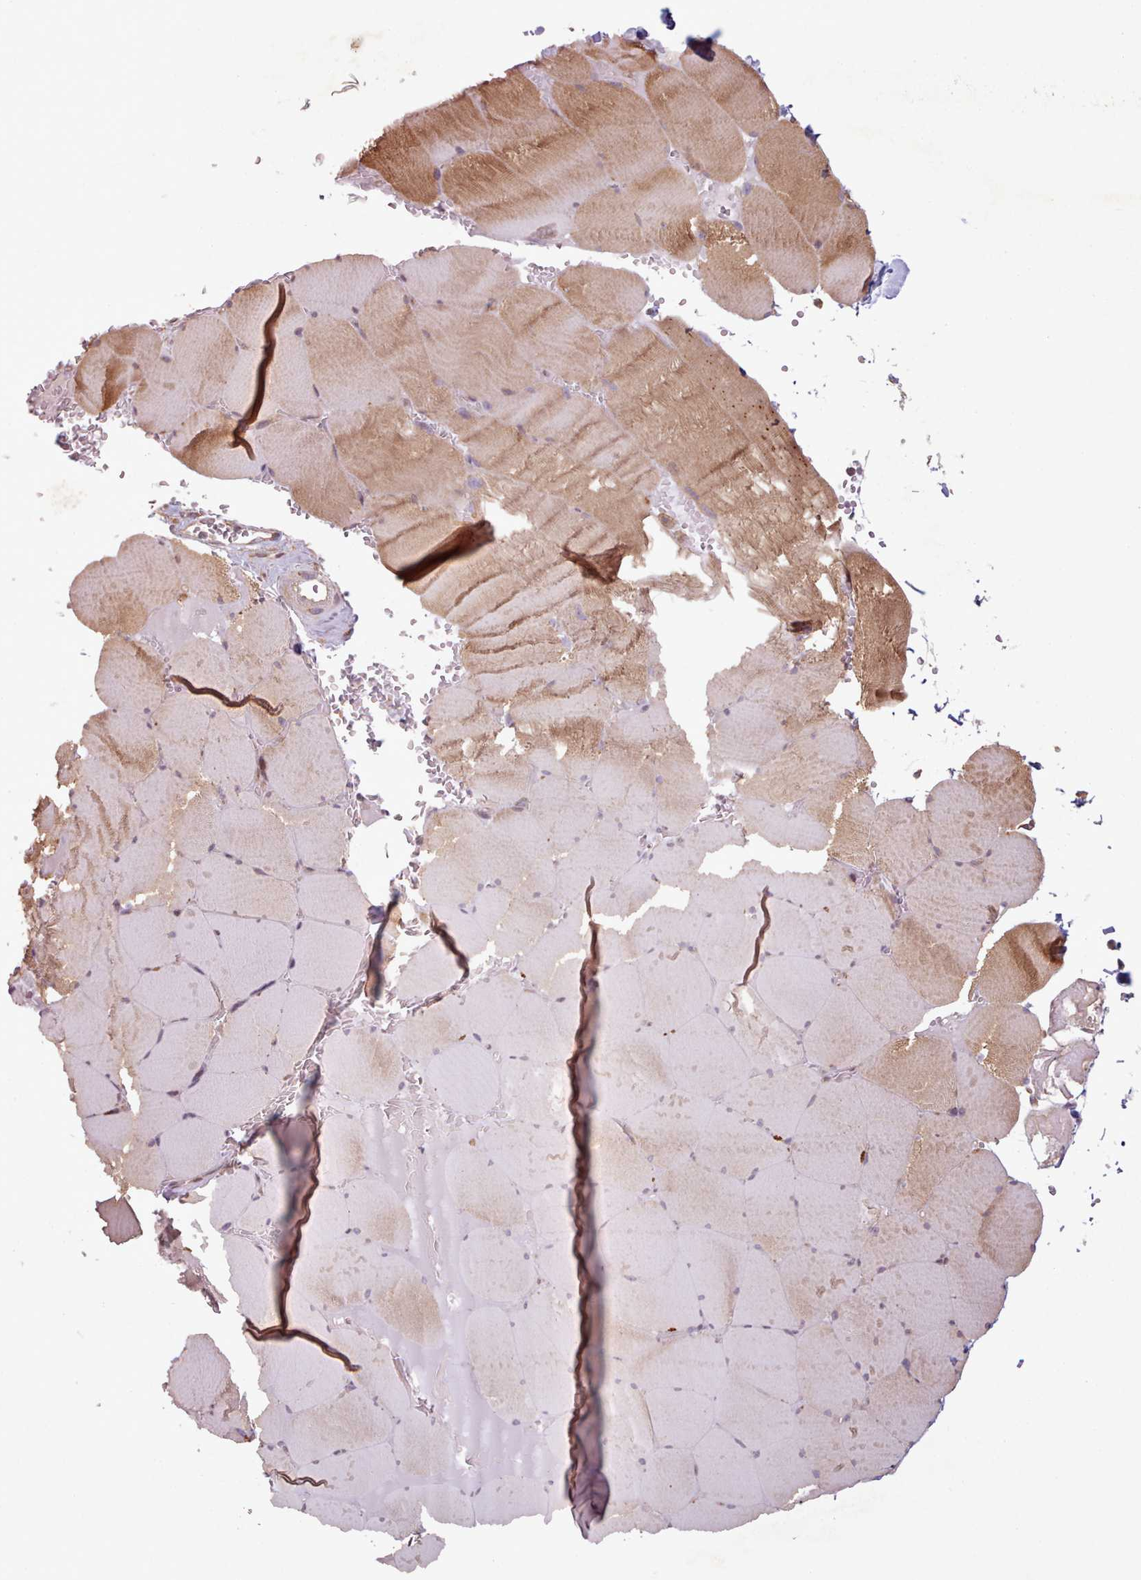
{"staining": {"intensity": "weak", "quantity": ">75%", "location": "cytoplasmic/membranous"}, "tissue": "skeletal muscle", "cell_type": "Myocytes", "image_type": "normal", "snomed": [{"axis": "morphology", "description": "Normal tissue, NOS"}, {"axis": "topography", "description": "Skeletal muscle"}, {"axis": "topography", "description": "Head-Neck"}], "caption": "Myocytes show low levels of weak cytoplasmic/membranous positivity in about >75% of cells in benign skeletal muscle.", "gene": "WASHC2A", "patient": {"sex": "male", "age": 66}}